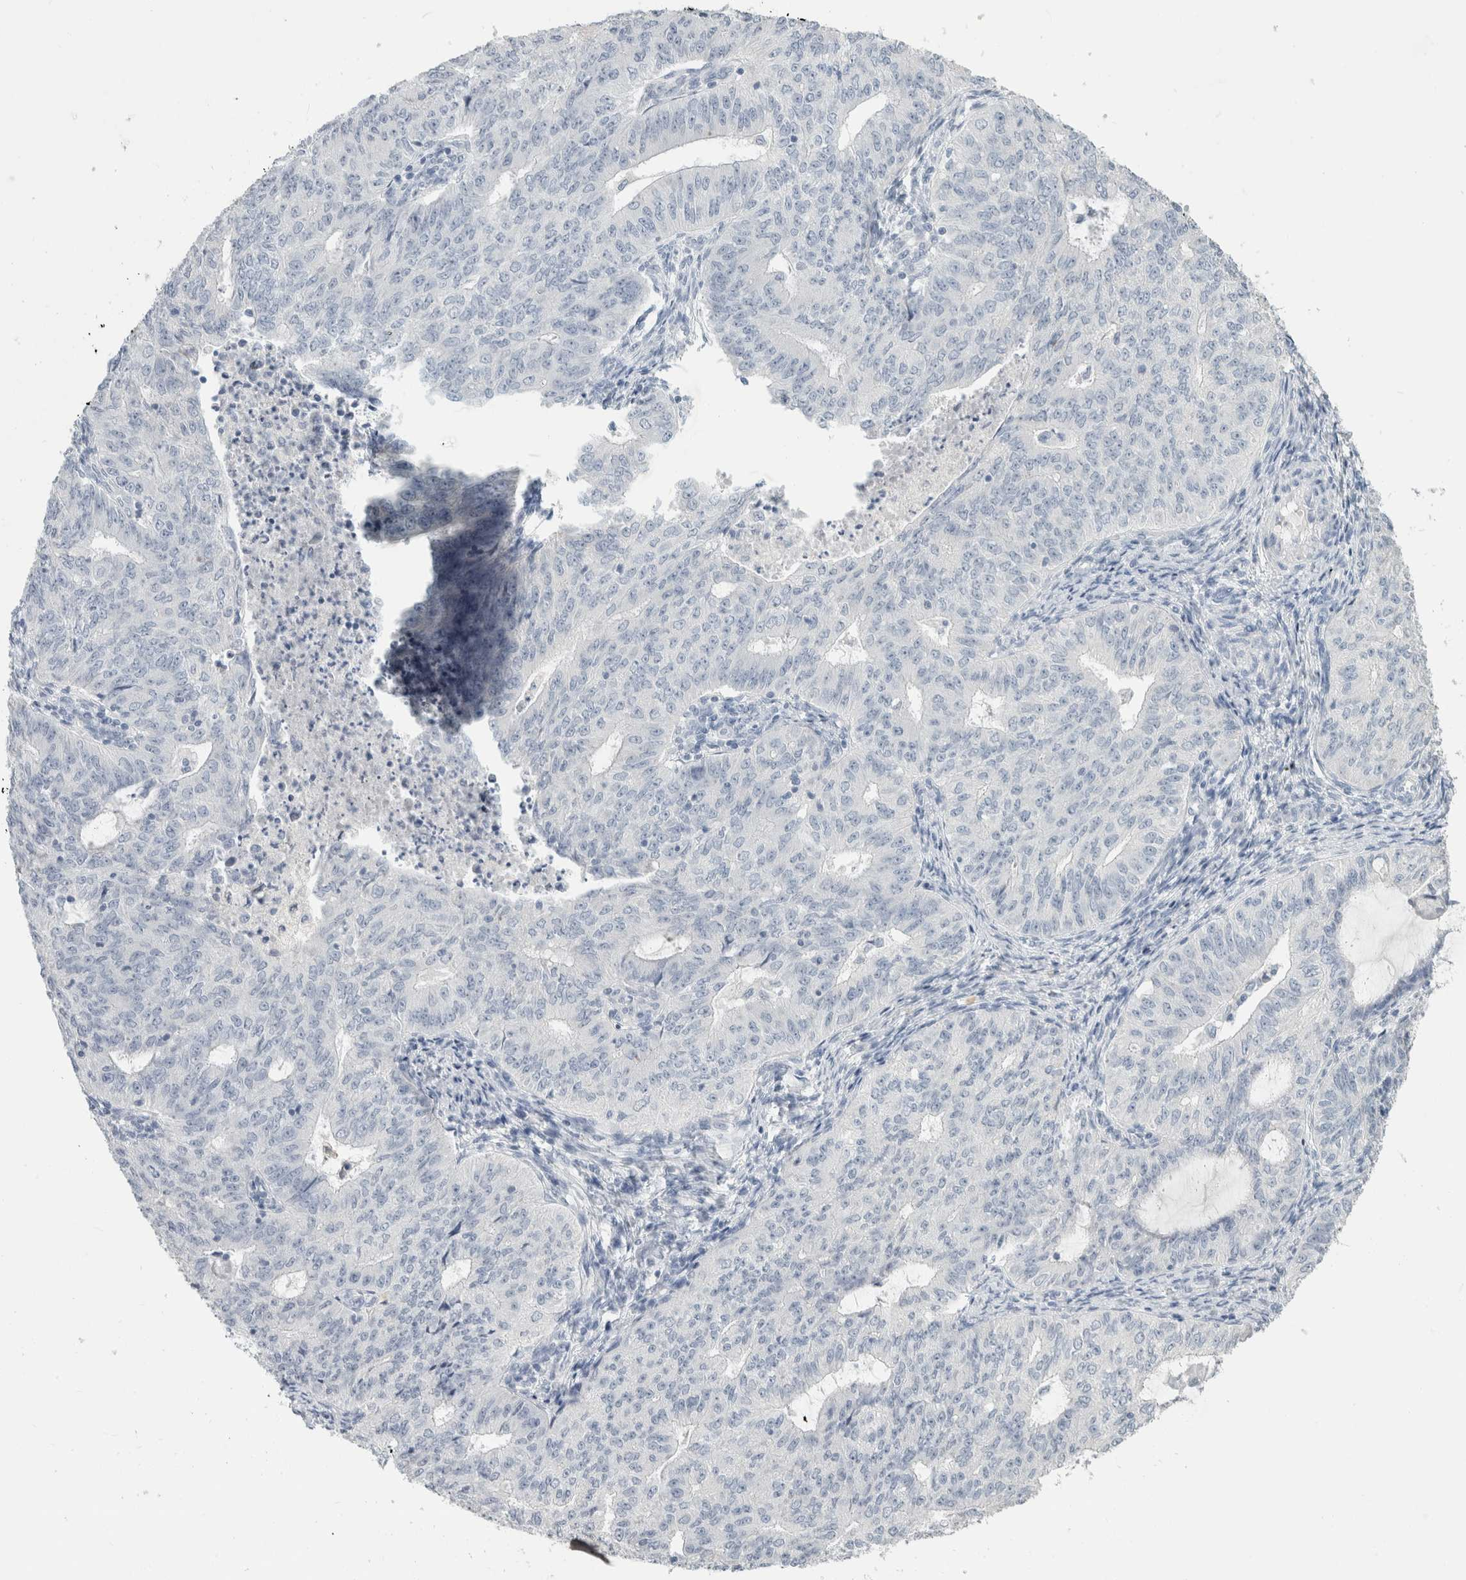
{"staining": {"intensity": "negative", "quantity": "none", "location": "none"}, "tissue": "endometrial cancer", "cell_type": "Tumor cells", "image_type": "cancer", "snomed": [{"axis": "morphology", "description": "Adenocarcinoma, NOS"}, {"axis": "topography", "description": "Endometrium"}], "caption": "DAB immunohistochemical staining of human endometrial cancer reveals no significant staining in tumor cells. The staining is performed using DAB (3,3'-diaminobenzidine) brown chromogen with nuclei counter-stained in using hematoxylin.", "gene": "SLC6A1", "patient": {"sex": "female", "age": 32}}